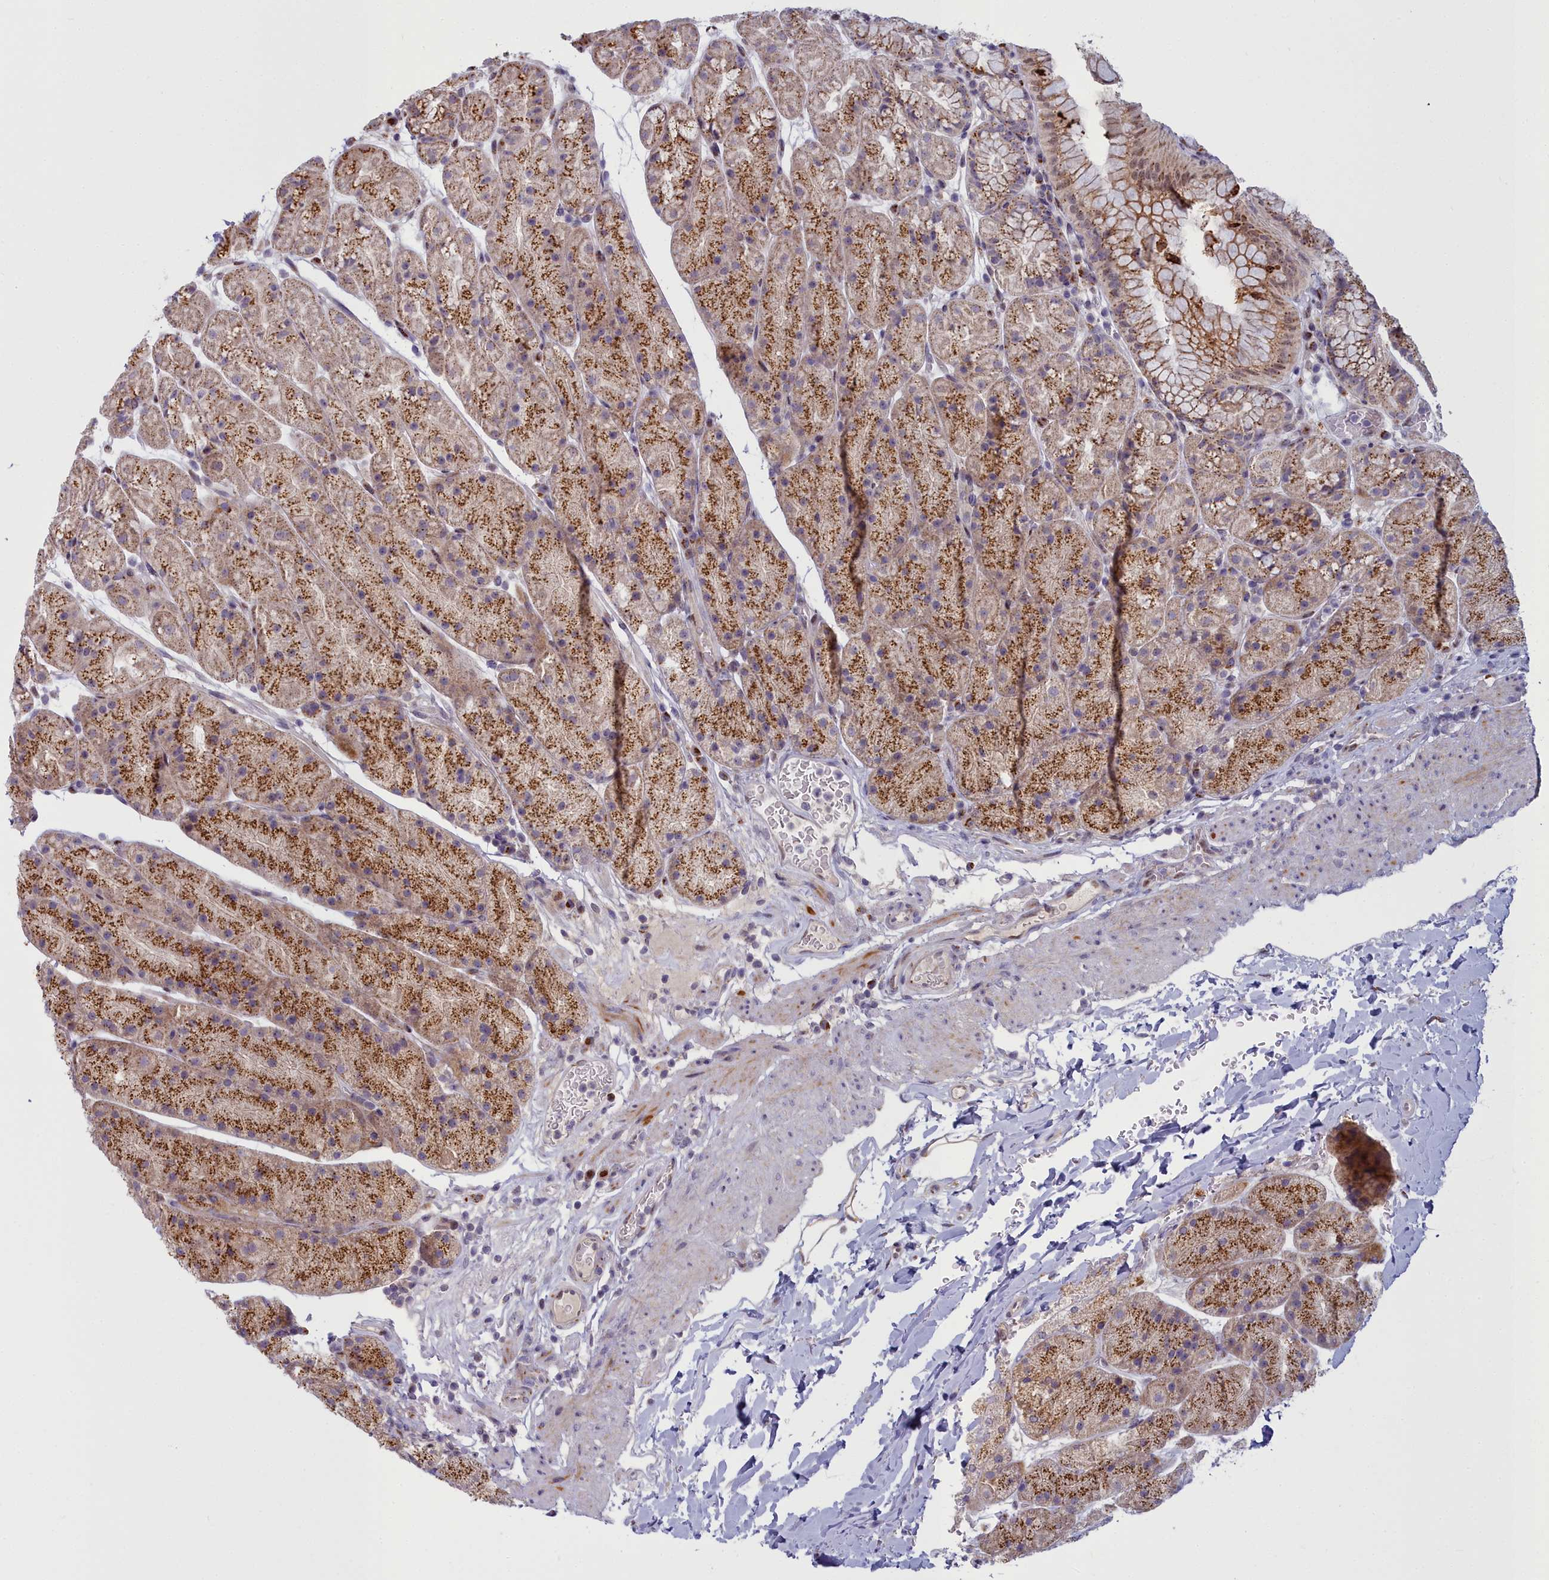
{"staining": {"intensity": "moderate", "quantity": ">75%", "location": "cytoplasmic/membranous"}, "tissue": "stomach", "cell_type": "Glandular cells", "image_type": "normal", "snomed": [{"axis": "morphology", "description": "Normal tissue, NOS"}, {"axis": "topography", "description": "Stomach, upper"}, {"axis": "topography", "description": "Stomach, lower"}], "caption": "A high-resolution micrograph shows IHC staining of normal stomach, which shows moderate cytoplasmic/membranous staining in about >75% of glandular cells. The staining is performed using DAB (3,3'-diaminobenzidine) brown chromogen to label protein expression. The nuclei are counter-stained blue using hematoxylin.", "gene": "WDPCP", "patient": {"sex": "male", "age": 67}}